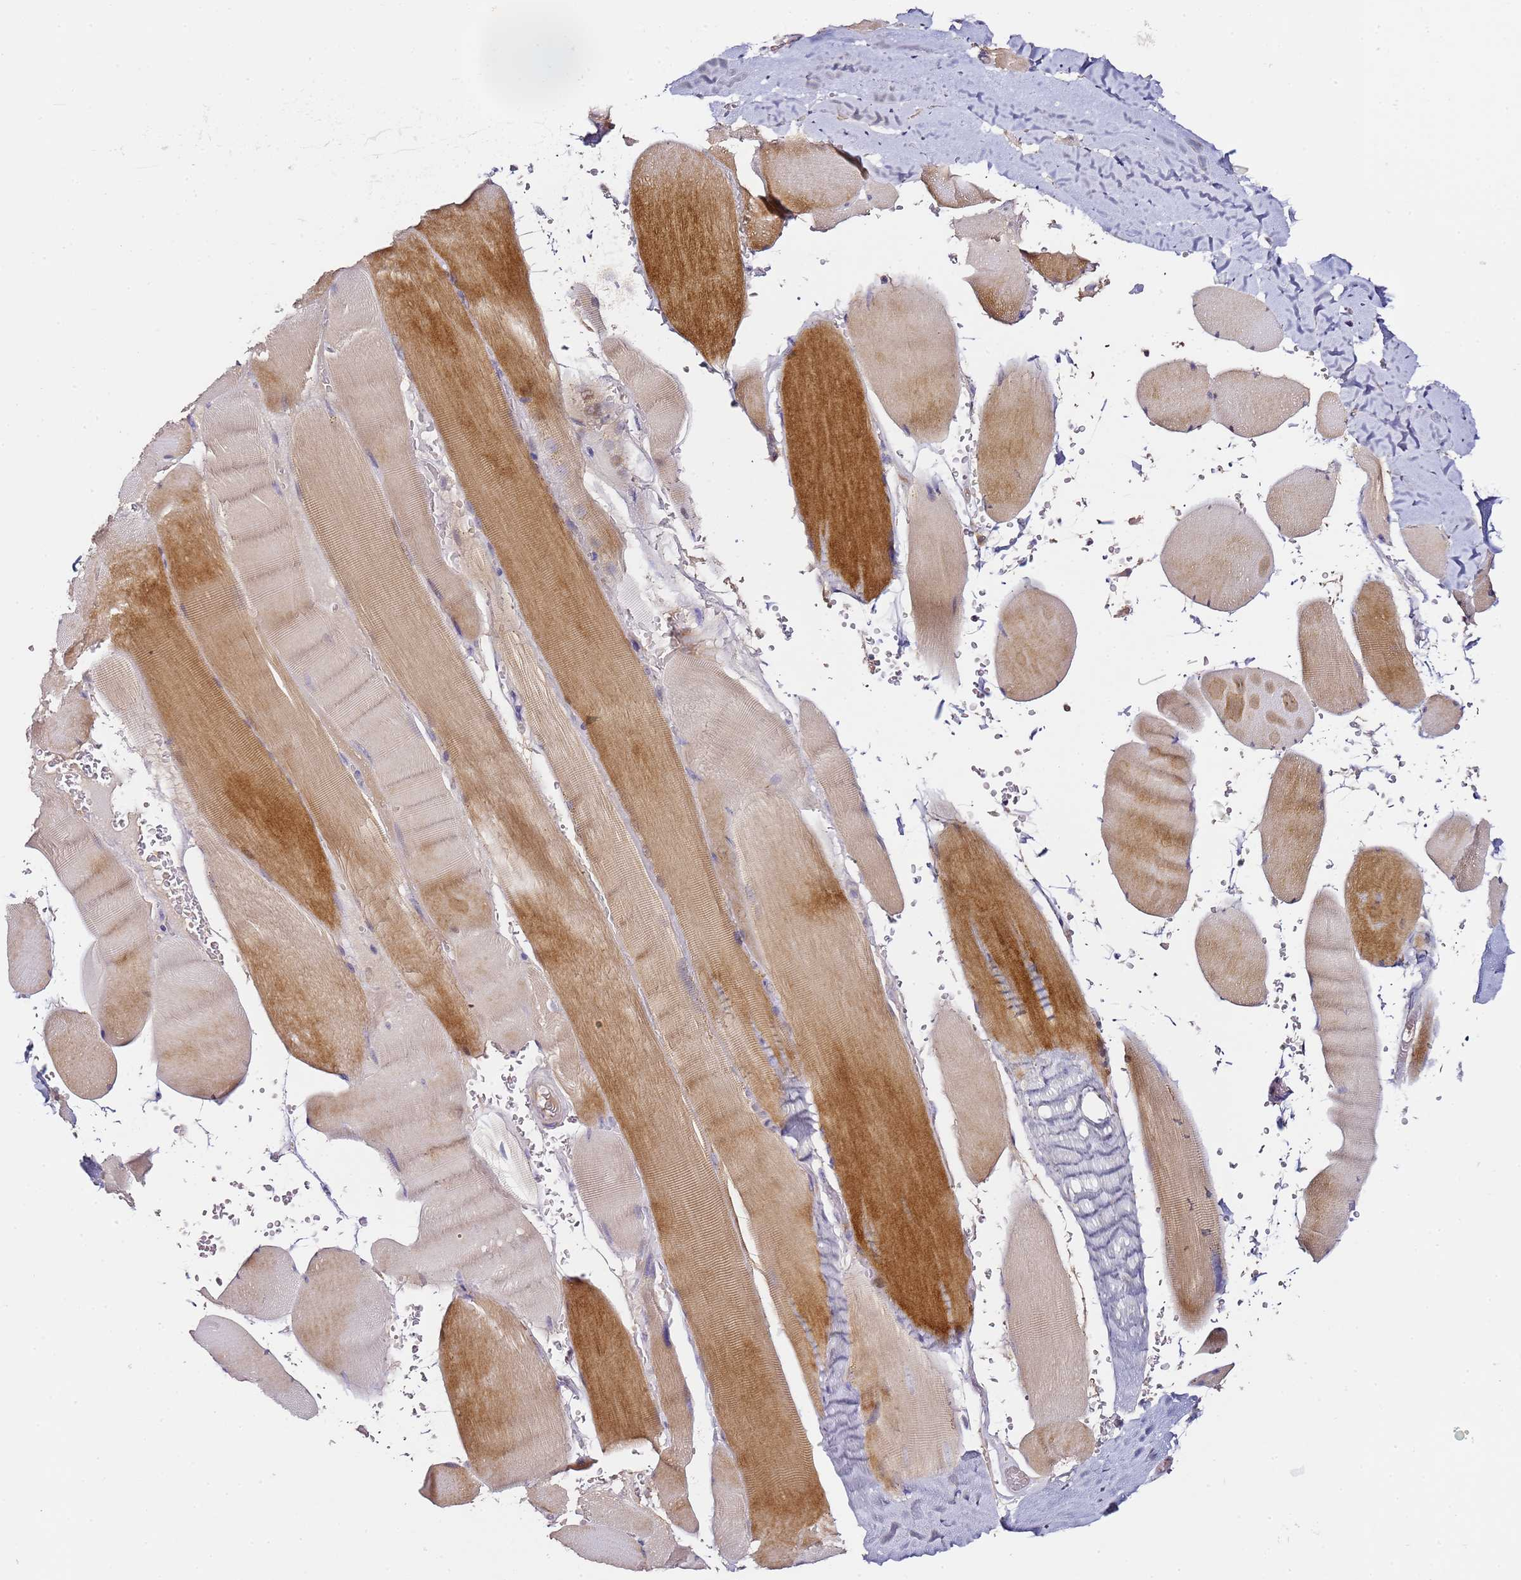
{"staining": {"intensity": "moderate", "quantity": ">75%", "location": "cytoplasmic/membranous"}, "tissue": "skeletal muscle", "cell_type": "Myocytes", "image_type": "normal", "snomed": [{"axis": "morphology", "description": "Normal tissue, NOS"}, {"axis": "topography", "description": "Skeletal muscle"}, {"axis": "topography", "description": "Head-Neck"}], "caption": "IHC (DAB (3,3'-diaminobenzidine)) staining of normal skeletal muscle reveals moderate cytoplasmic/membranous protein positivity in approximately >75% of myocytes. The protein of interest is shown in brown color, while the nuclei are stained blue.", "gene": "OR2B11", "patient": {"sex": "male", "age": 66}}